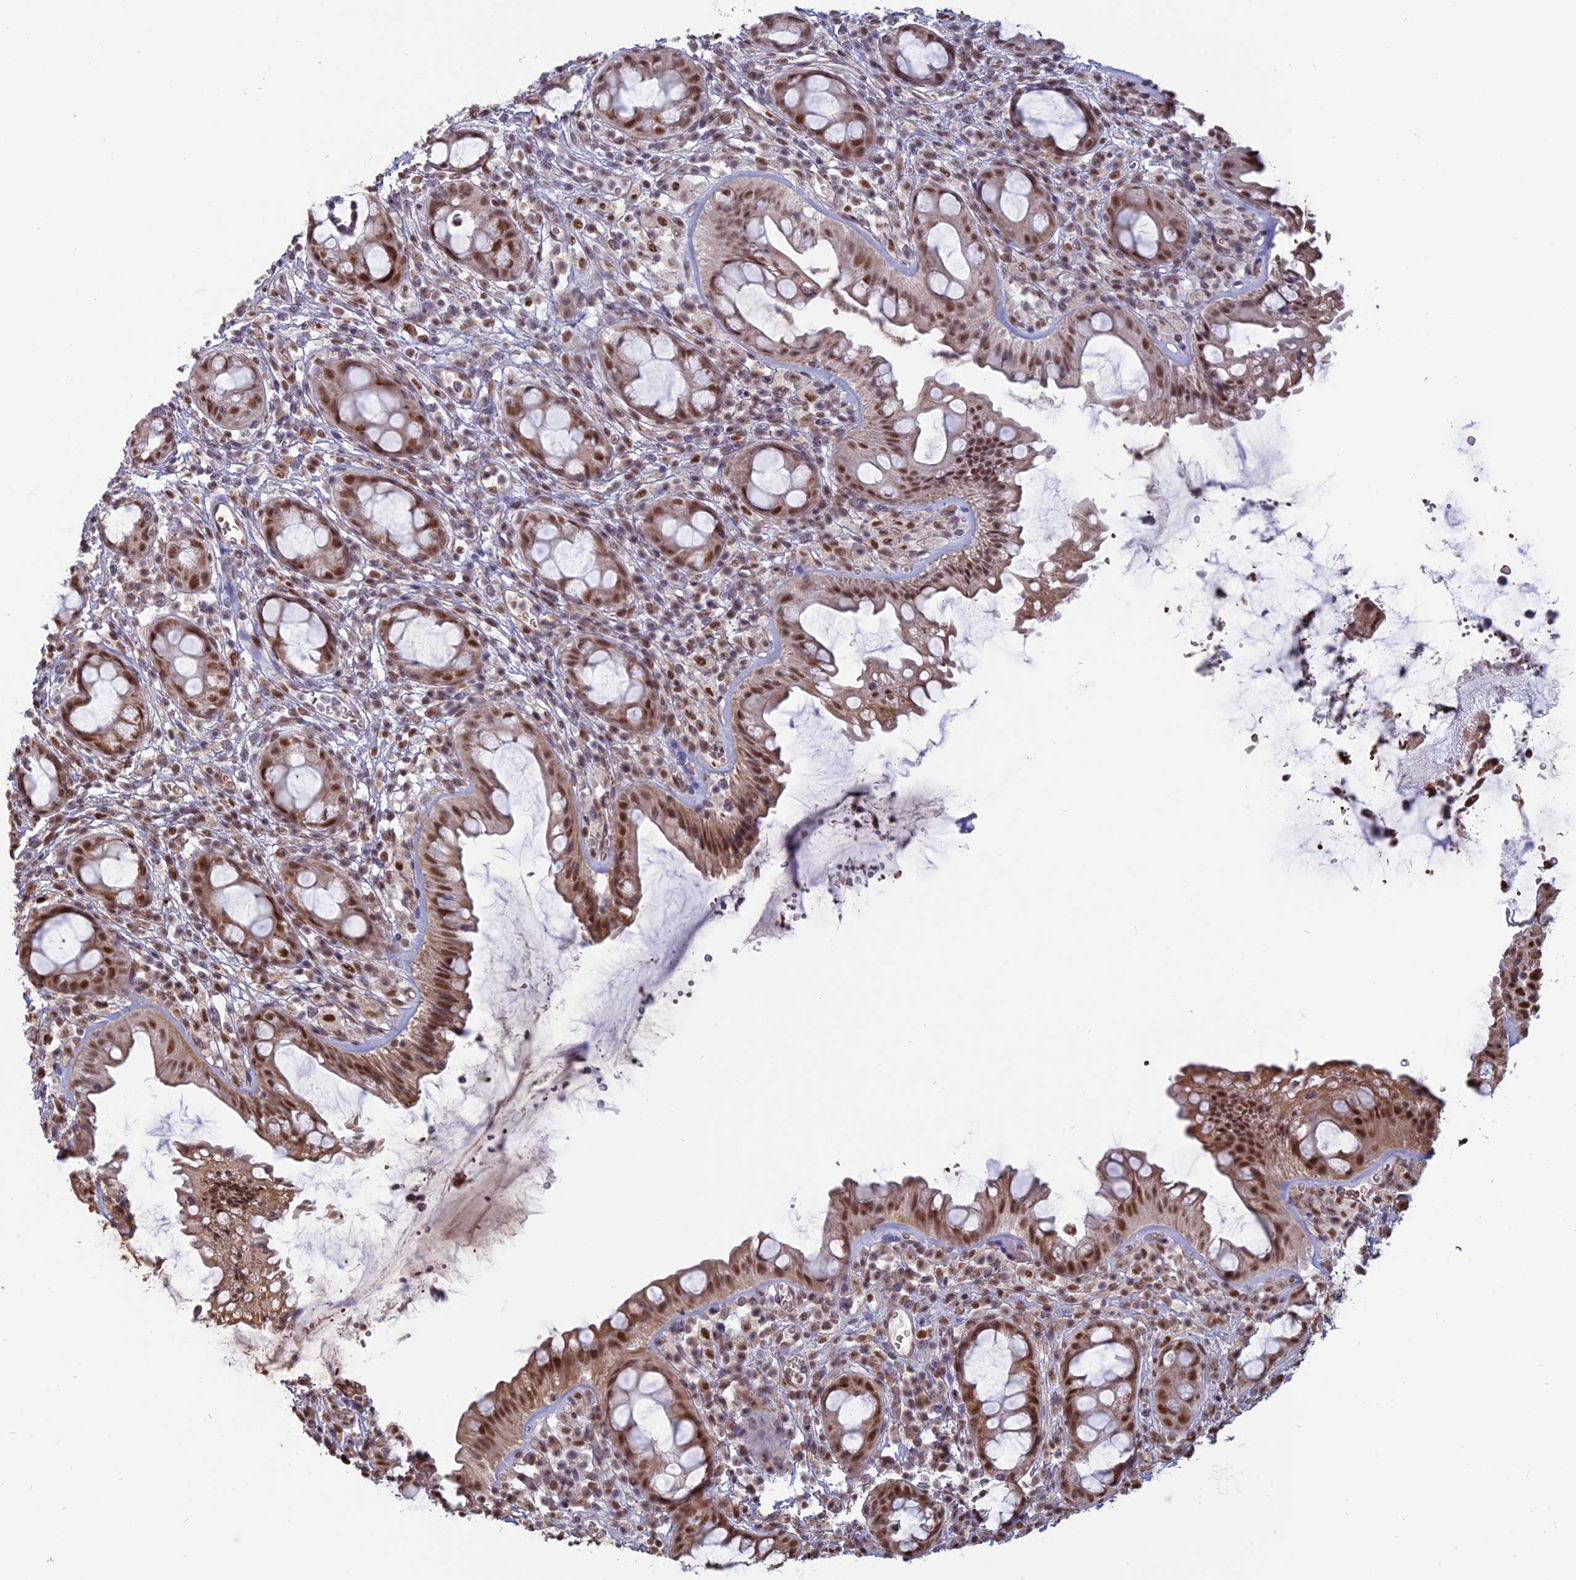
{"staining": {"intensity": "moderate", "quantity": ">75%", "location": "nuclear"}, "tissue": "rectum", "cell_type": "Glandular cells", "image_type": "normal", "snomed": [{"axis": "morphology", "description": "Normal tissue, NOS"}, {"axis": "topography", "description": "Rectum"}], "caption": "High-power microscopy captured an immunohistochemistry image of normal rectum, revealing moderate nuclear expression in approximately >75% of glandular cells.", "gene": "MFAP1", "patient": {"sex": "female", "age": 57}}